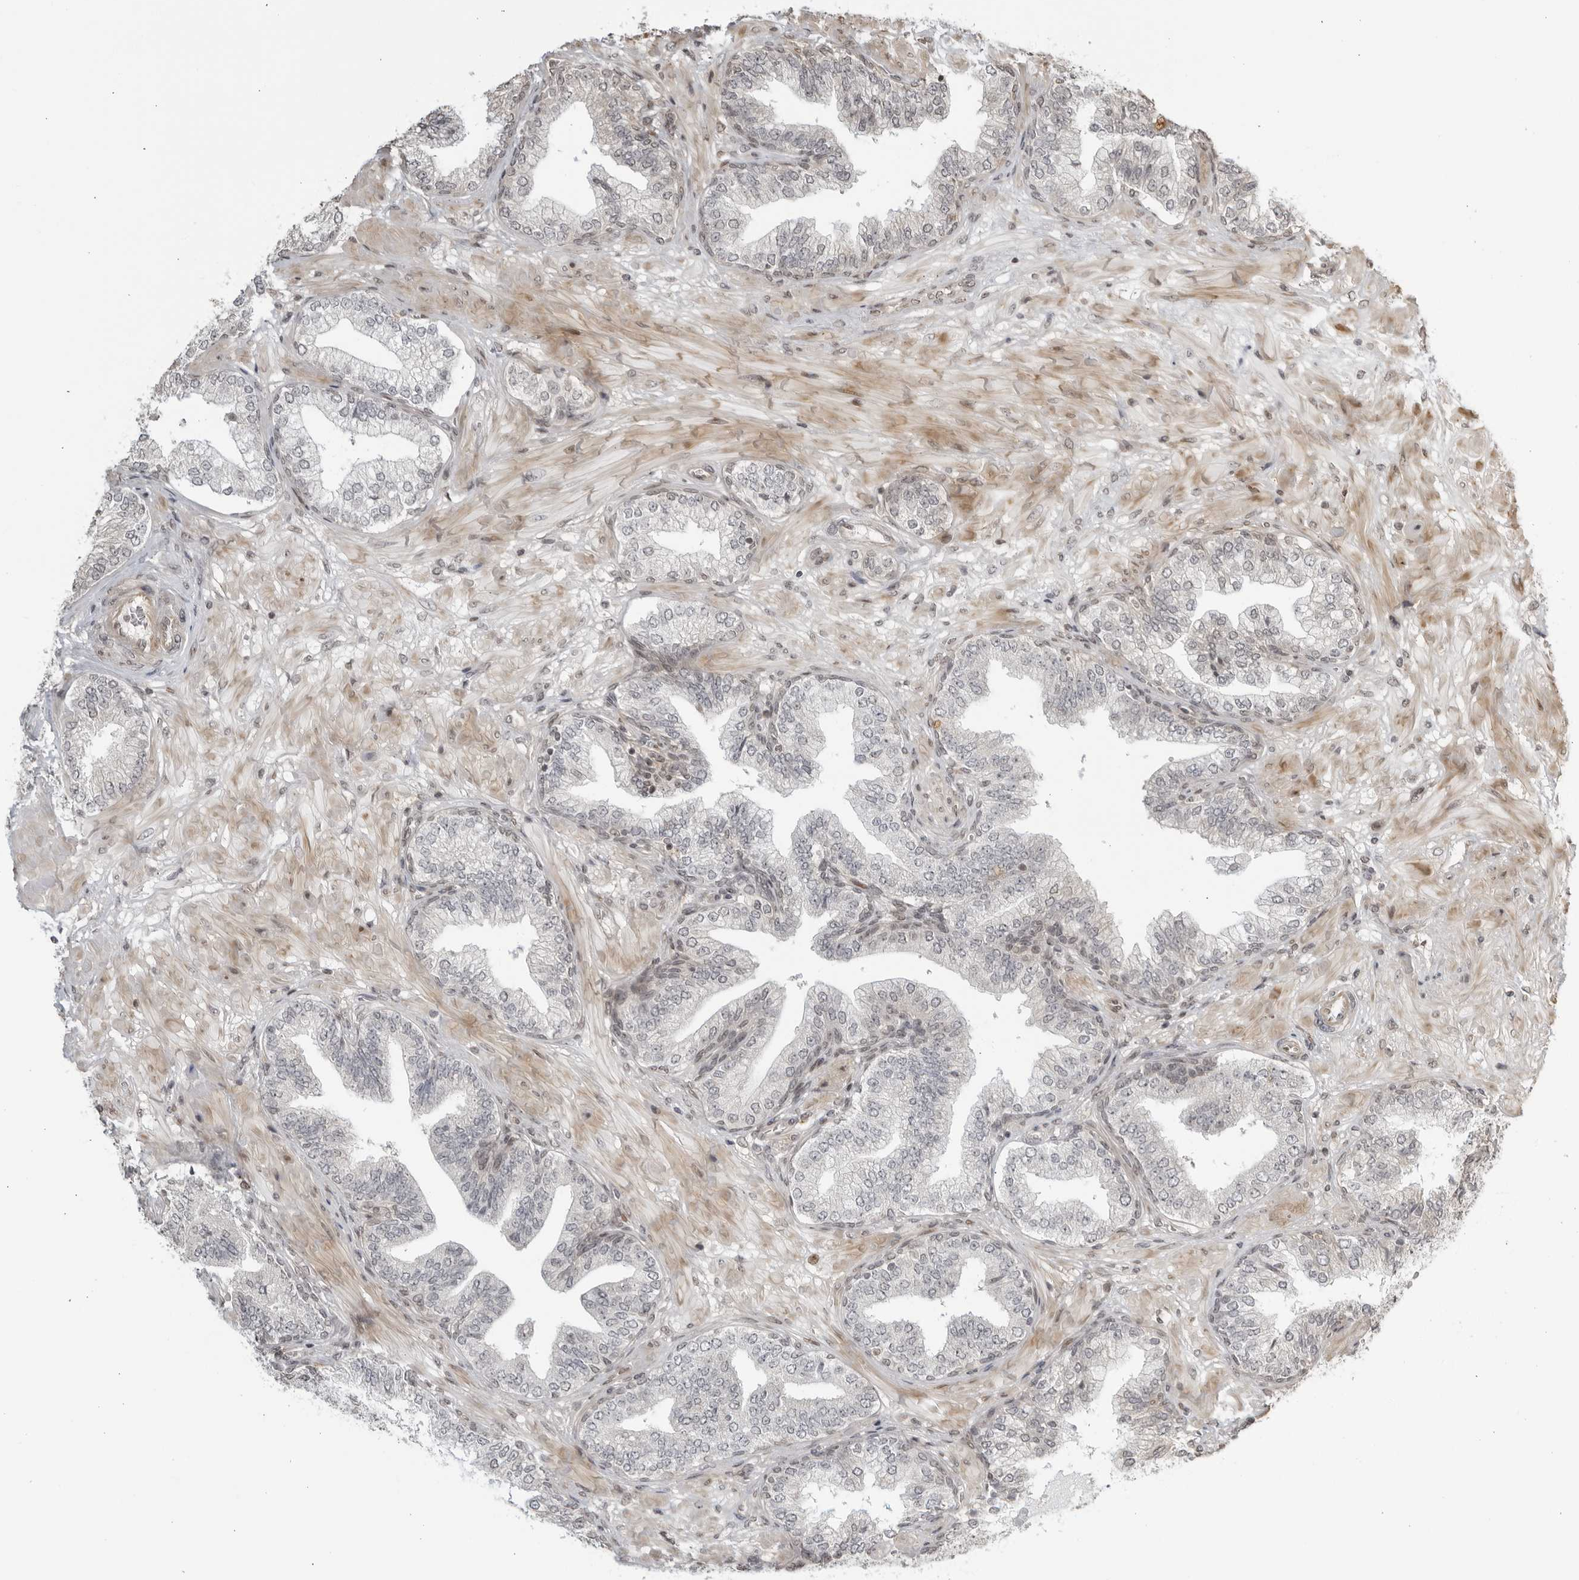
{"staining": {"intensity": "negative", "quantity": "none", "location": "none"}, "tissue": "prostate cancer", "cell_type": "Tumor cells", "image_type": "cancer", "snomed": [{"axis": "morphology", "description": "Adenocarcinoma, High grade"}, {"axis": "topography", "description": "Prostate"}], "caption": "Human prostate cancer (adenocarcinoma (high-grade)) stained for a protein using immunohistochemistry shows no staining in tumor cells.", "gene": "TCF21", "patient": {"sex": "male", "age": 59}}